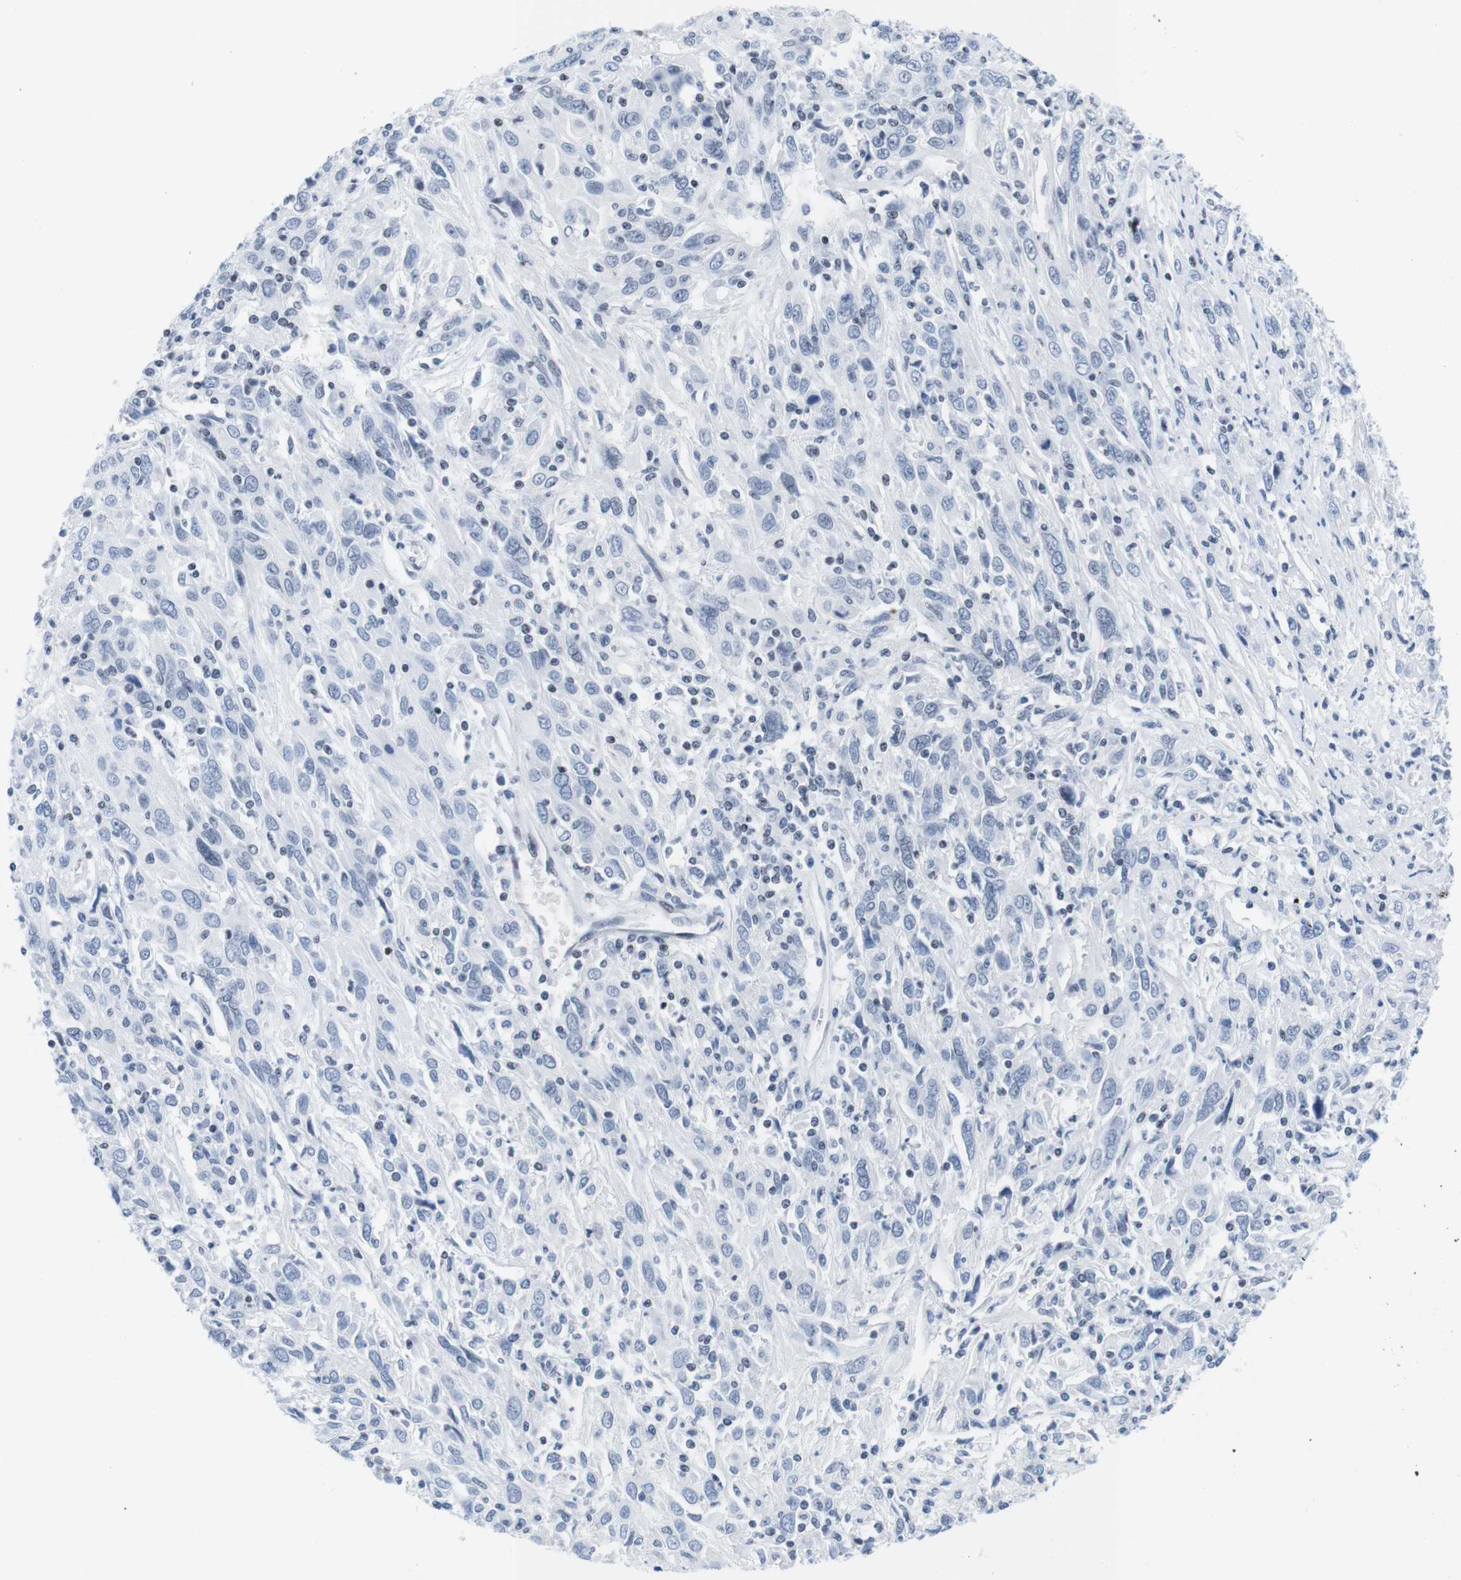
{"staining": {"intensity": "negative", "quantity": "none", "location": "none"}, "tissue": "cervical cancer", "cell_type": "Tumor cells", "image_type": "cancer", "snomed": [{"axis": "morphology", "description": "Squamous cell carcinoma, NOS"}, {"axis": "topography", "description": "Cervix"}], "caption": "The IHC photomicrograph has no significant positivity in tumor cells of cervical cancer tissue.", "gene": "IFI16", "patient": {"sex": "female", "age": 46}}